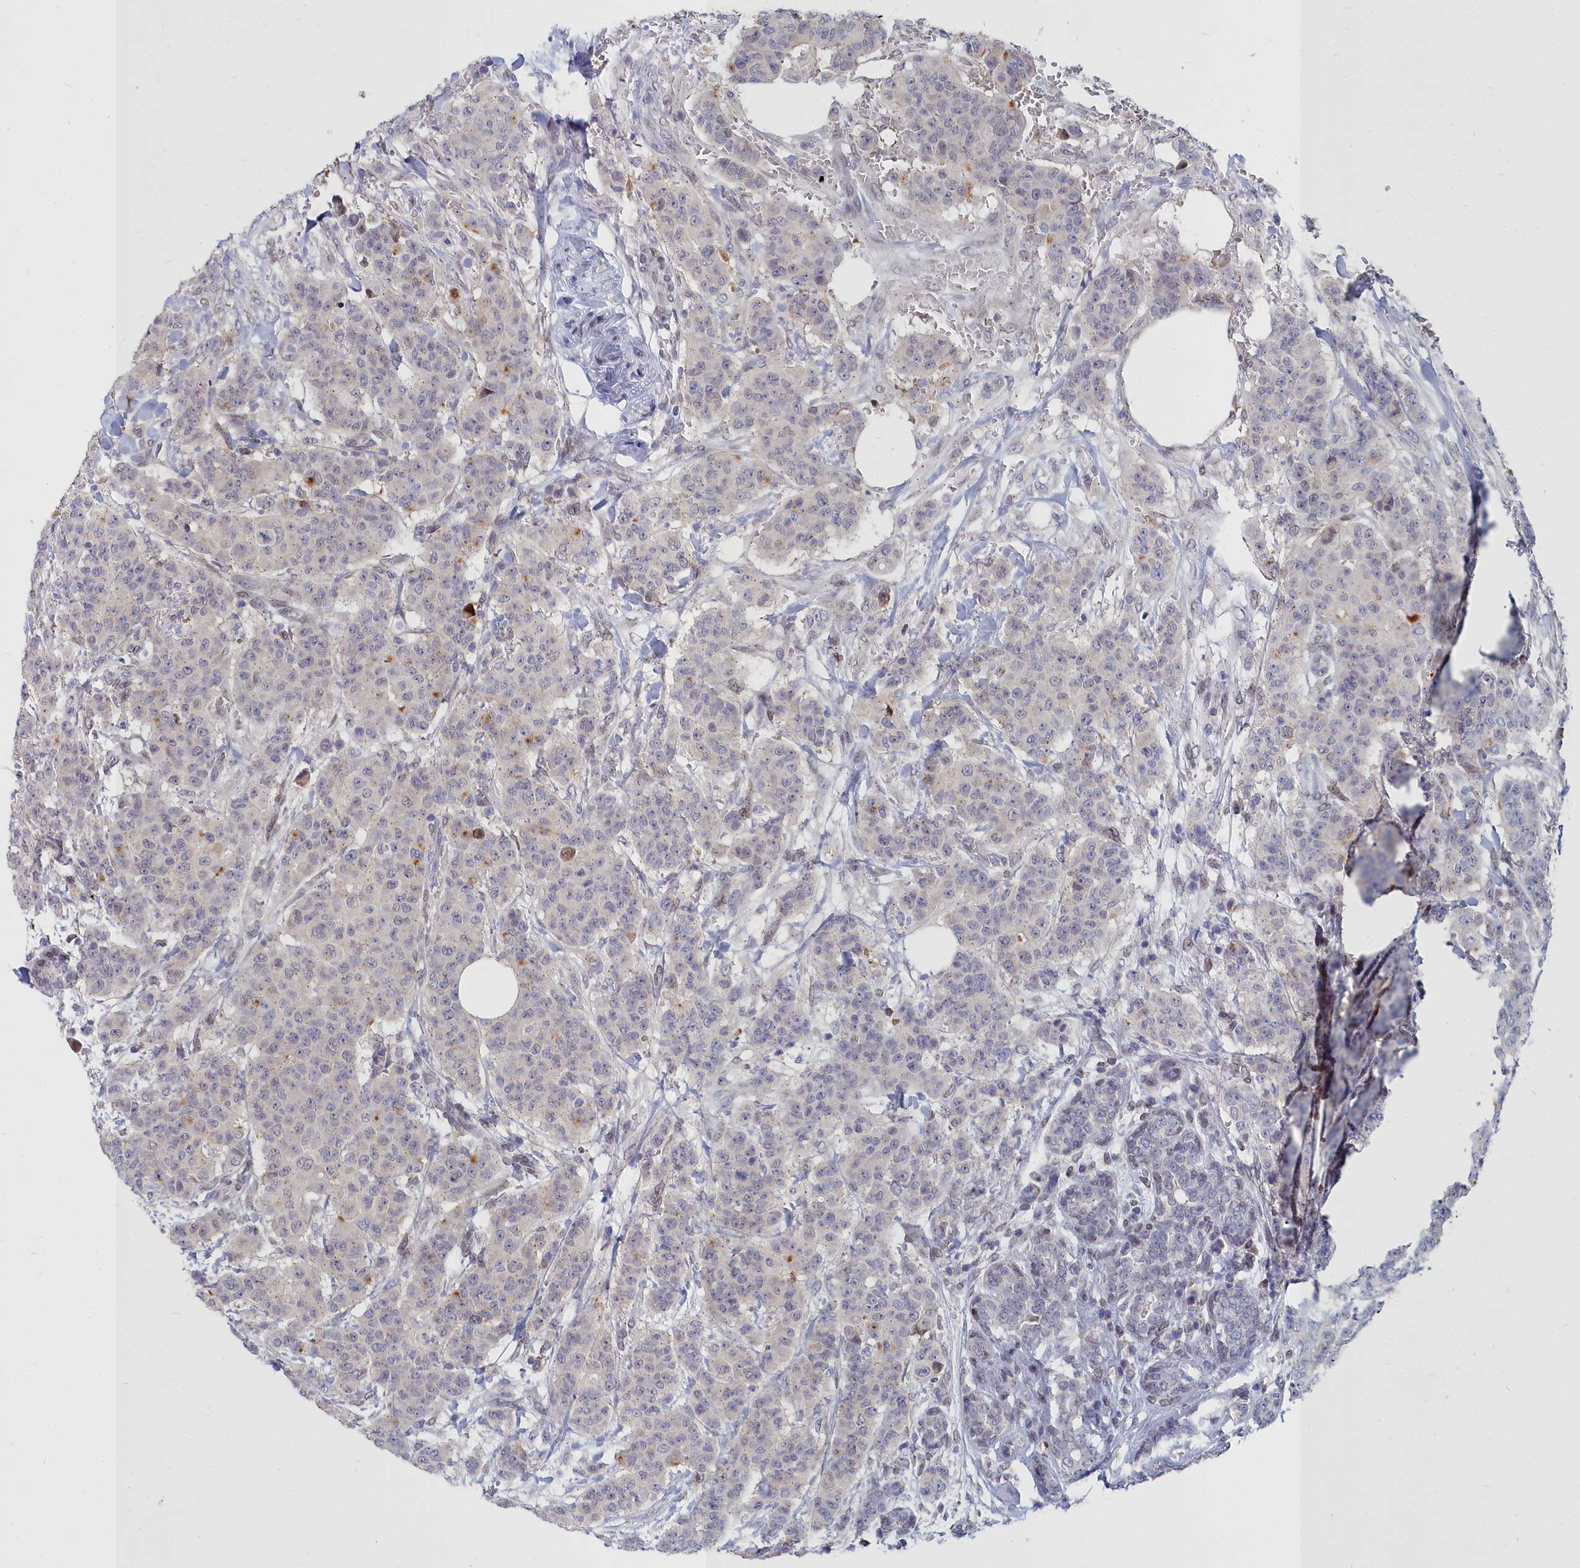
{"staining": {"intensity": "negative", "quantity": "none", "location": "none"}, "tissue": "breast cancer", "cell_type": "Tumor cells", "image_type": "cancer", "snomed": [{"axis": "morphology", "description": "Duct carcinoma"}, {"axis": "topography", "description": "Breast"}], "caption": "Tumor cells show no significant staining in breast cancer (infiltrating ductal carcinoma).", "gene": "NOXA1", "patient": {"sex": "female", "age": 40}}